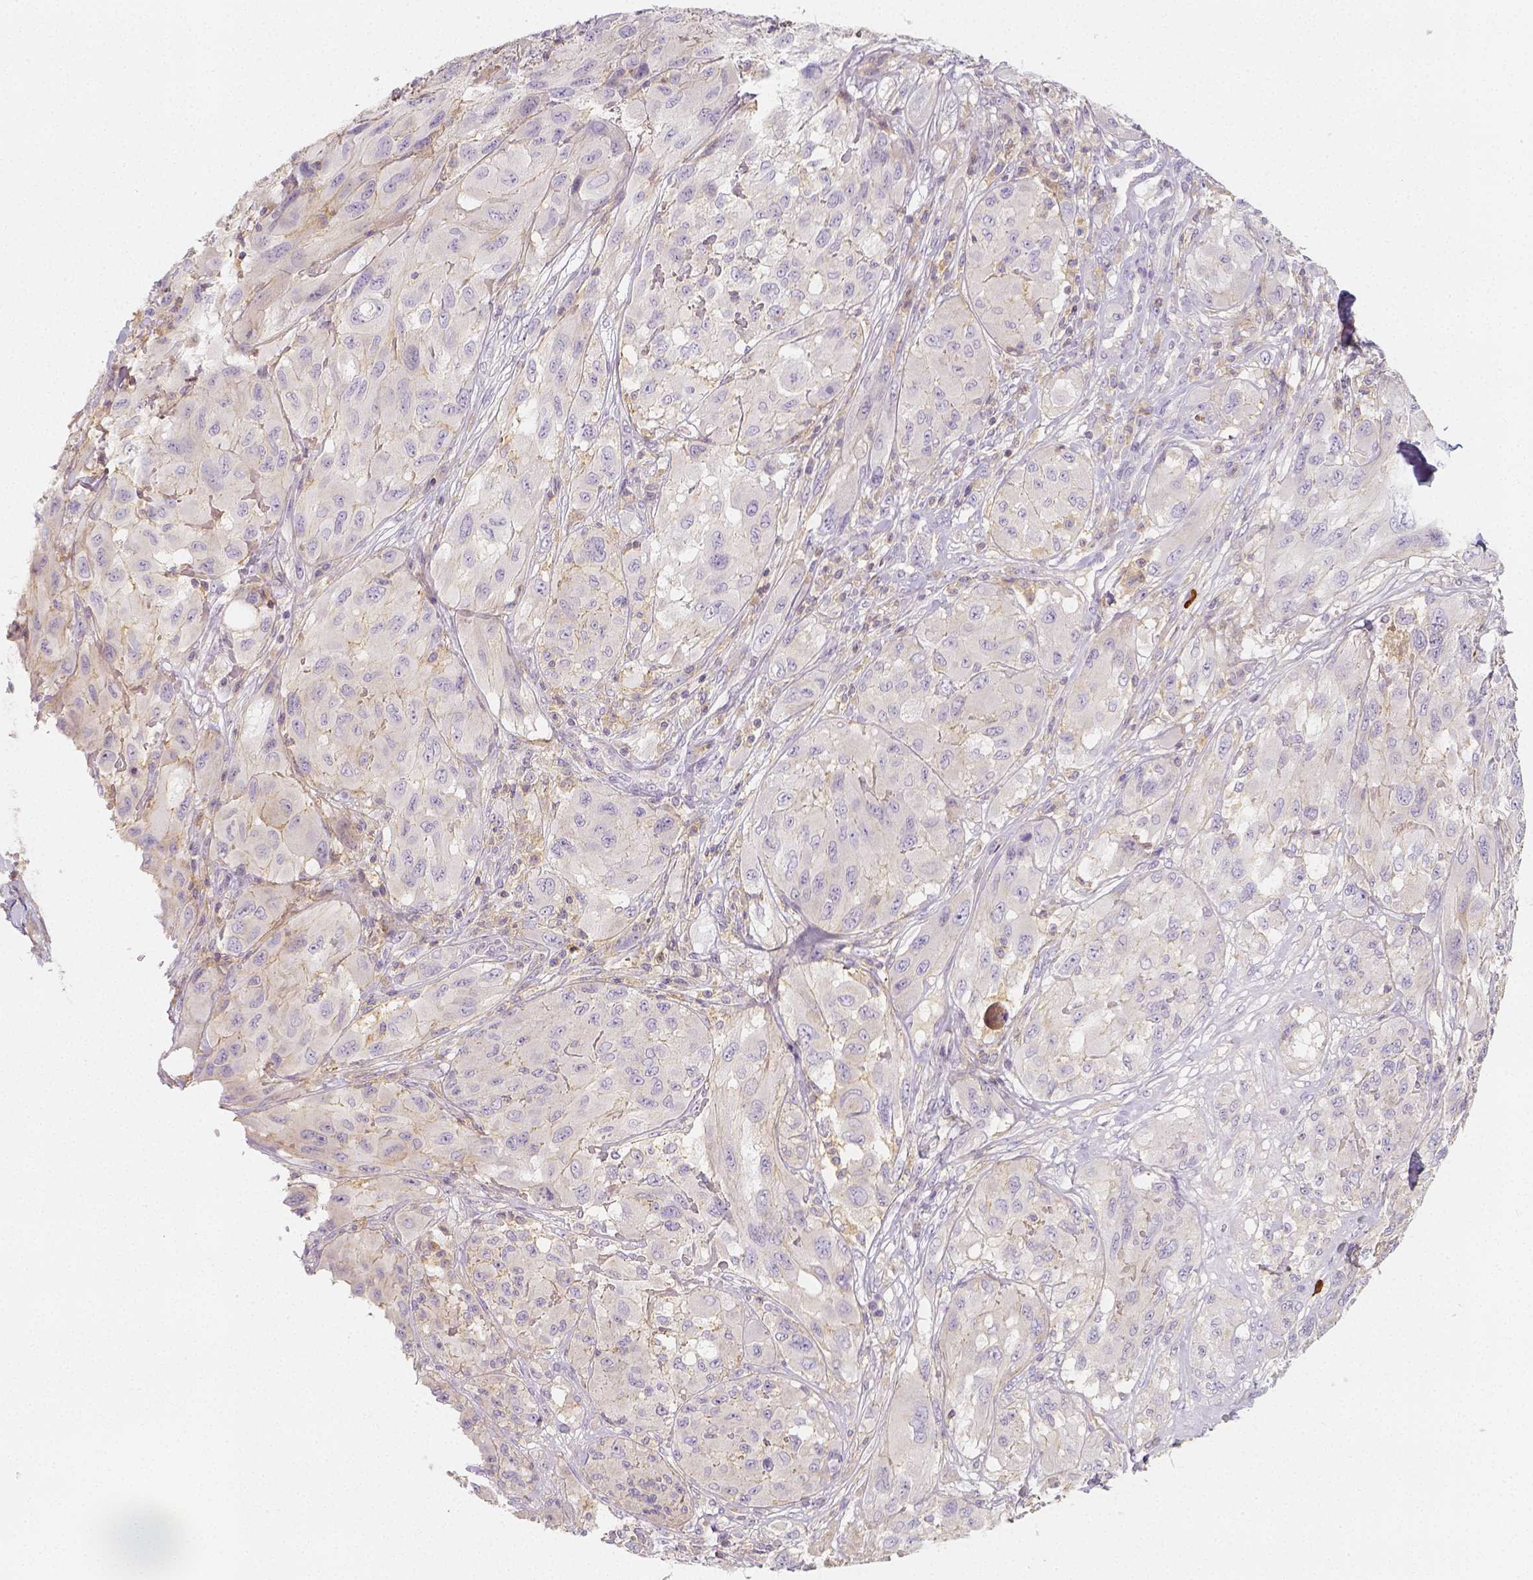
{"staining": {"intensity": "negative", "quantity": "none", "location": "none"}, "tissue": "melanoma", "cell_type": "Tumor cells", "image_type": "cancer", "snomed": [{"axis": "morphology", "description": "Malignant melanoma, NOS"}, {"axis": "topography", "description": "Skin"}], "caption": "This is an immunohistochemistry histopathology image of melanoma. There is no expression in tumor cells.", "gene": "PTPRJ", "patient": {"sex": "female", "age": 91}}